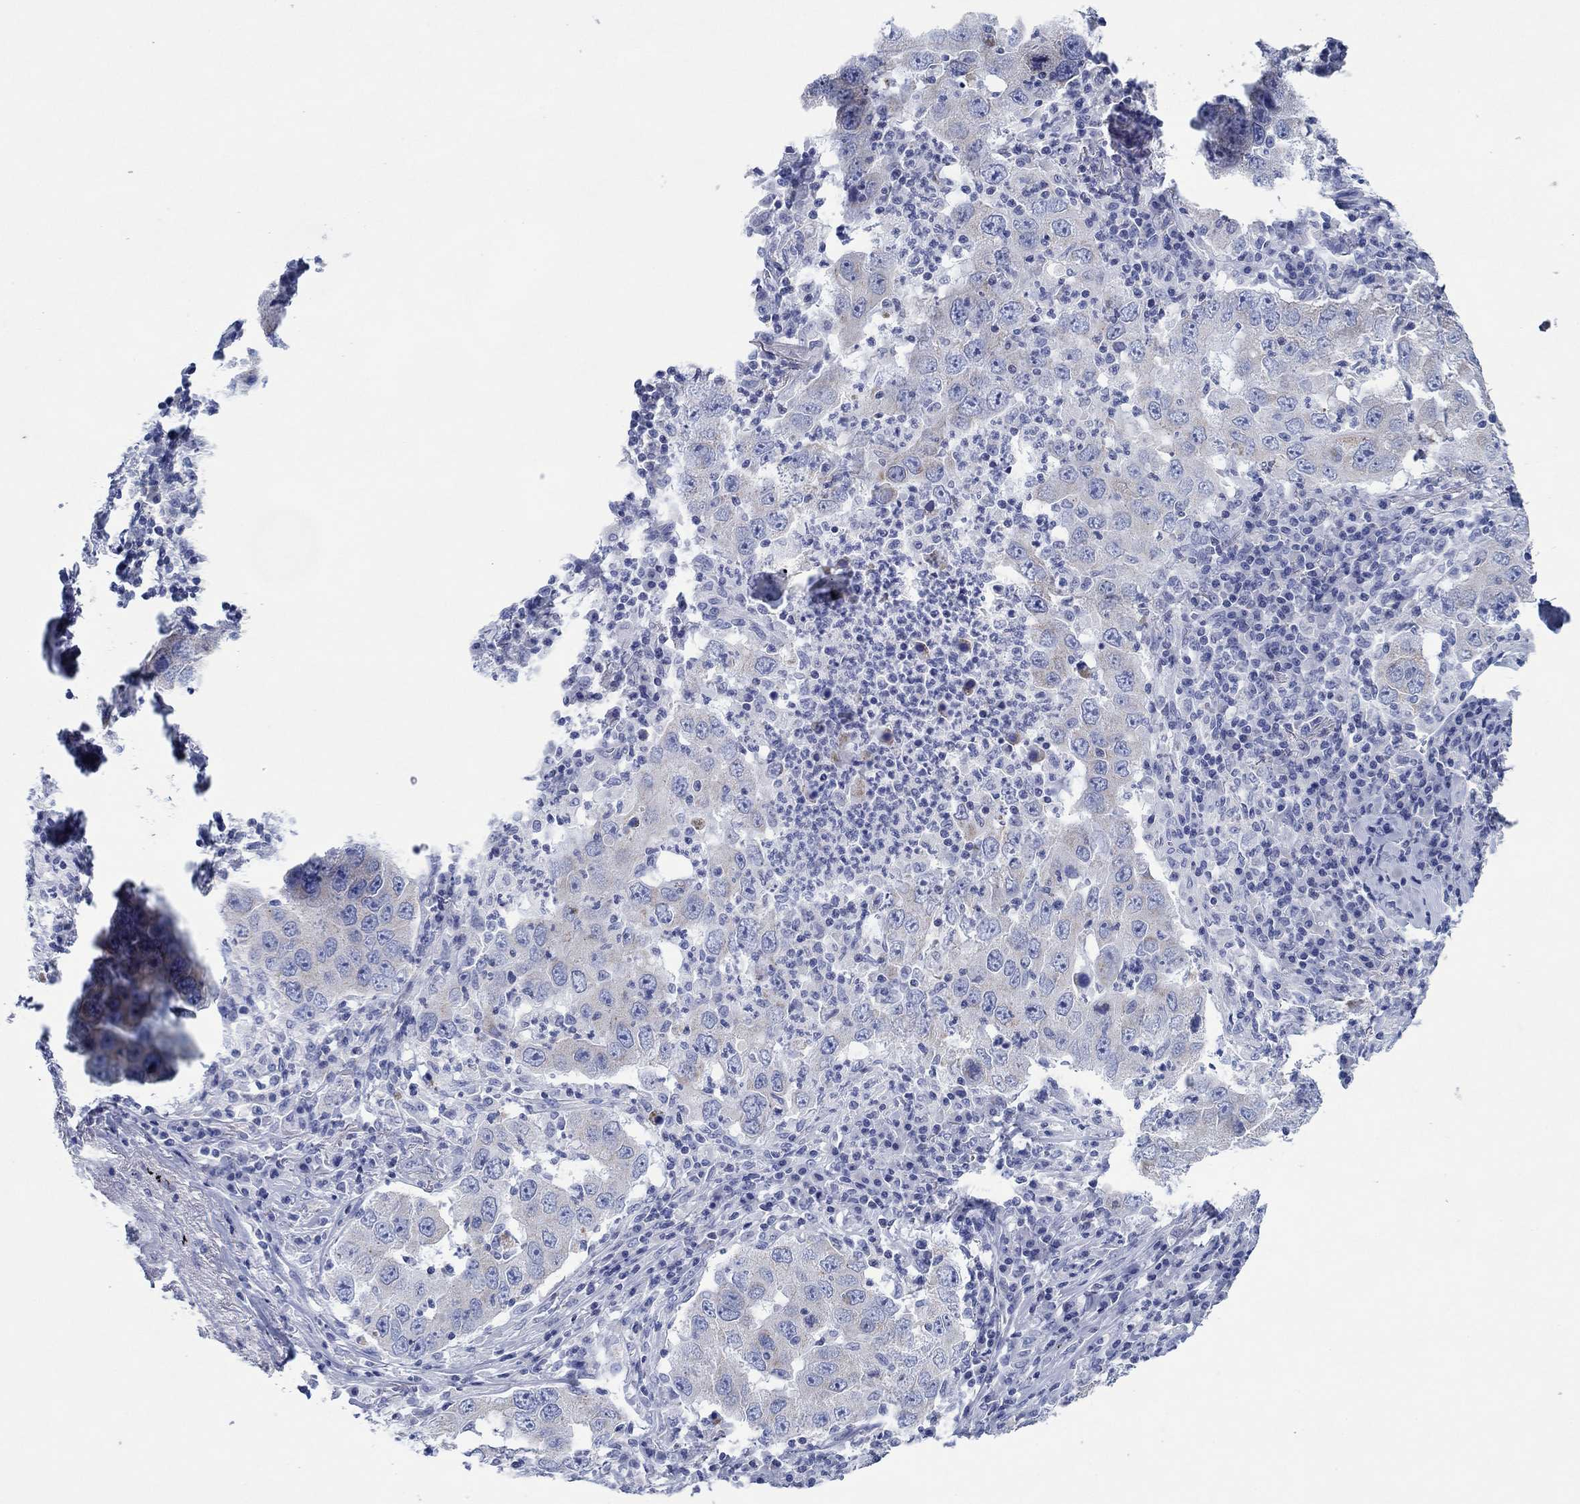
{"staining": {"intensity": "weak", "quantity": "<25%", "location": "cytoplasmic/membranous"}, "tissue": "lung cancer", "cell_type": "Tumor cells", "image_type": "cancer", "snomed": [{"axis": "morphology", "description": "Adenocarcinoma, NOS"}, {"axis": "topography", "description": "Lung"}], "caption": "Immunohistochemistry image of neoplastic tissue: human adenocarcinoma (lung) stained with DAB (3,3'-diaminobenzidine) exhibits no significant protein positivity in tumor cells.", "gene": "HCRT", "patient": {"sex": "male", "age": 73}}